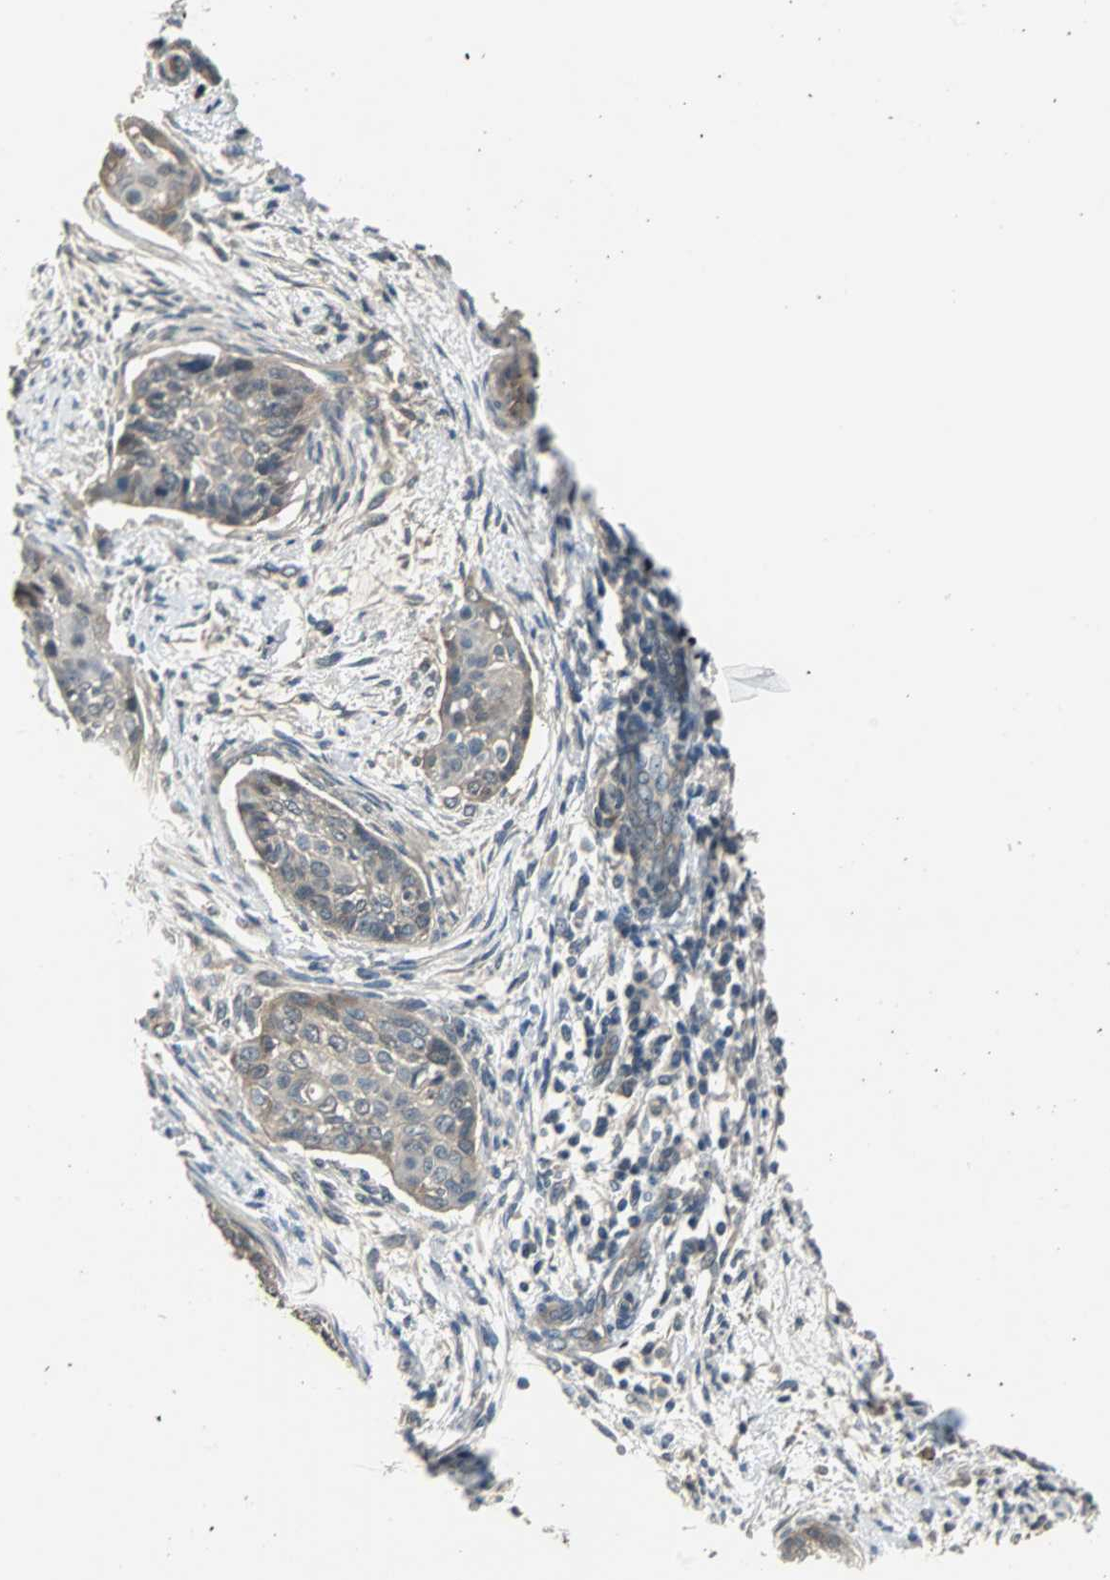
{"staining": {"intensity": "weak", "quantity": "25%-75%", "location": "cytoplasmic/membranous"}, "tissue": "cervical cancer", "cell_type": "Tumor cells", "image_type": "cancer", "snomed": [{"axis": "morphology", "description": "Squamous cell carcinoma, NOS"}, {"axis": "topography", "description": "Cervix"}], "caption": "This is a photomicrograph of immunohistochemistry (IHC) staining of cervical cancer (squamous cell carcinoma), which shows weak positivity in the cytoplasmic/membranous of tumor cells.", "gene": "ABHD2", "patient": {"sex": "female", "age": 33}}